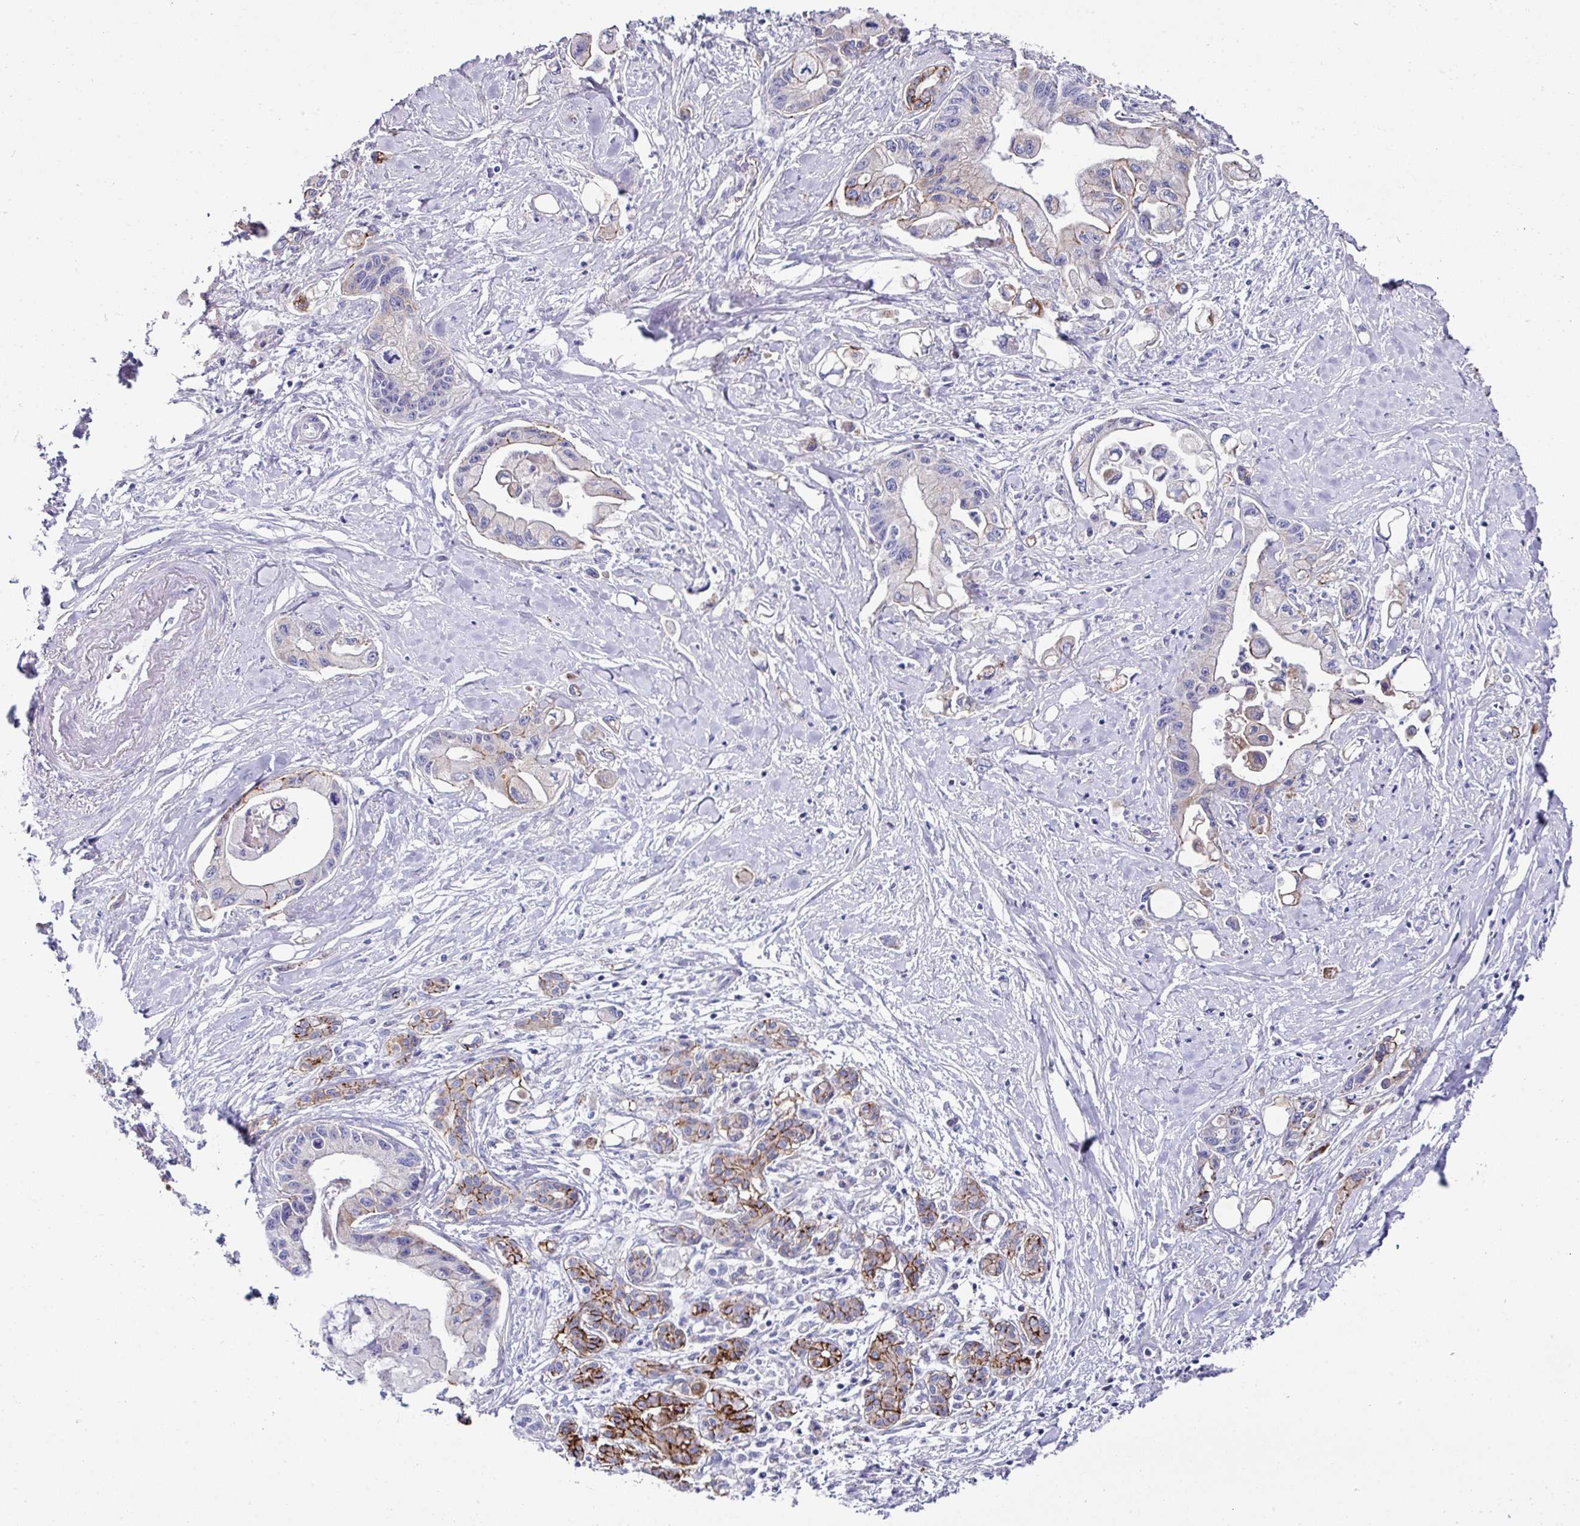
{"staining": {"intensity": "moderate", "quantity": "<25%", "location": "cytoplasmic/membranous"}, "tissue": "pancreatic cancer", "cell_type": "Tumor cells", "image_type": "cancer", "snomed": [{"axis": "morphology", "description": "Adenocarcinoma, NOS"}, {"axis": "topography", "description": "Pancreas"}], "caption": "Pancreatic cancer tissue exhibits moderate cytoplasmic/membranous expression in about <25% of tumor cells, visualized by immunohistochemistry.", "gene": "CLDN1", "patient": {"sex": "male", "age": 61}}